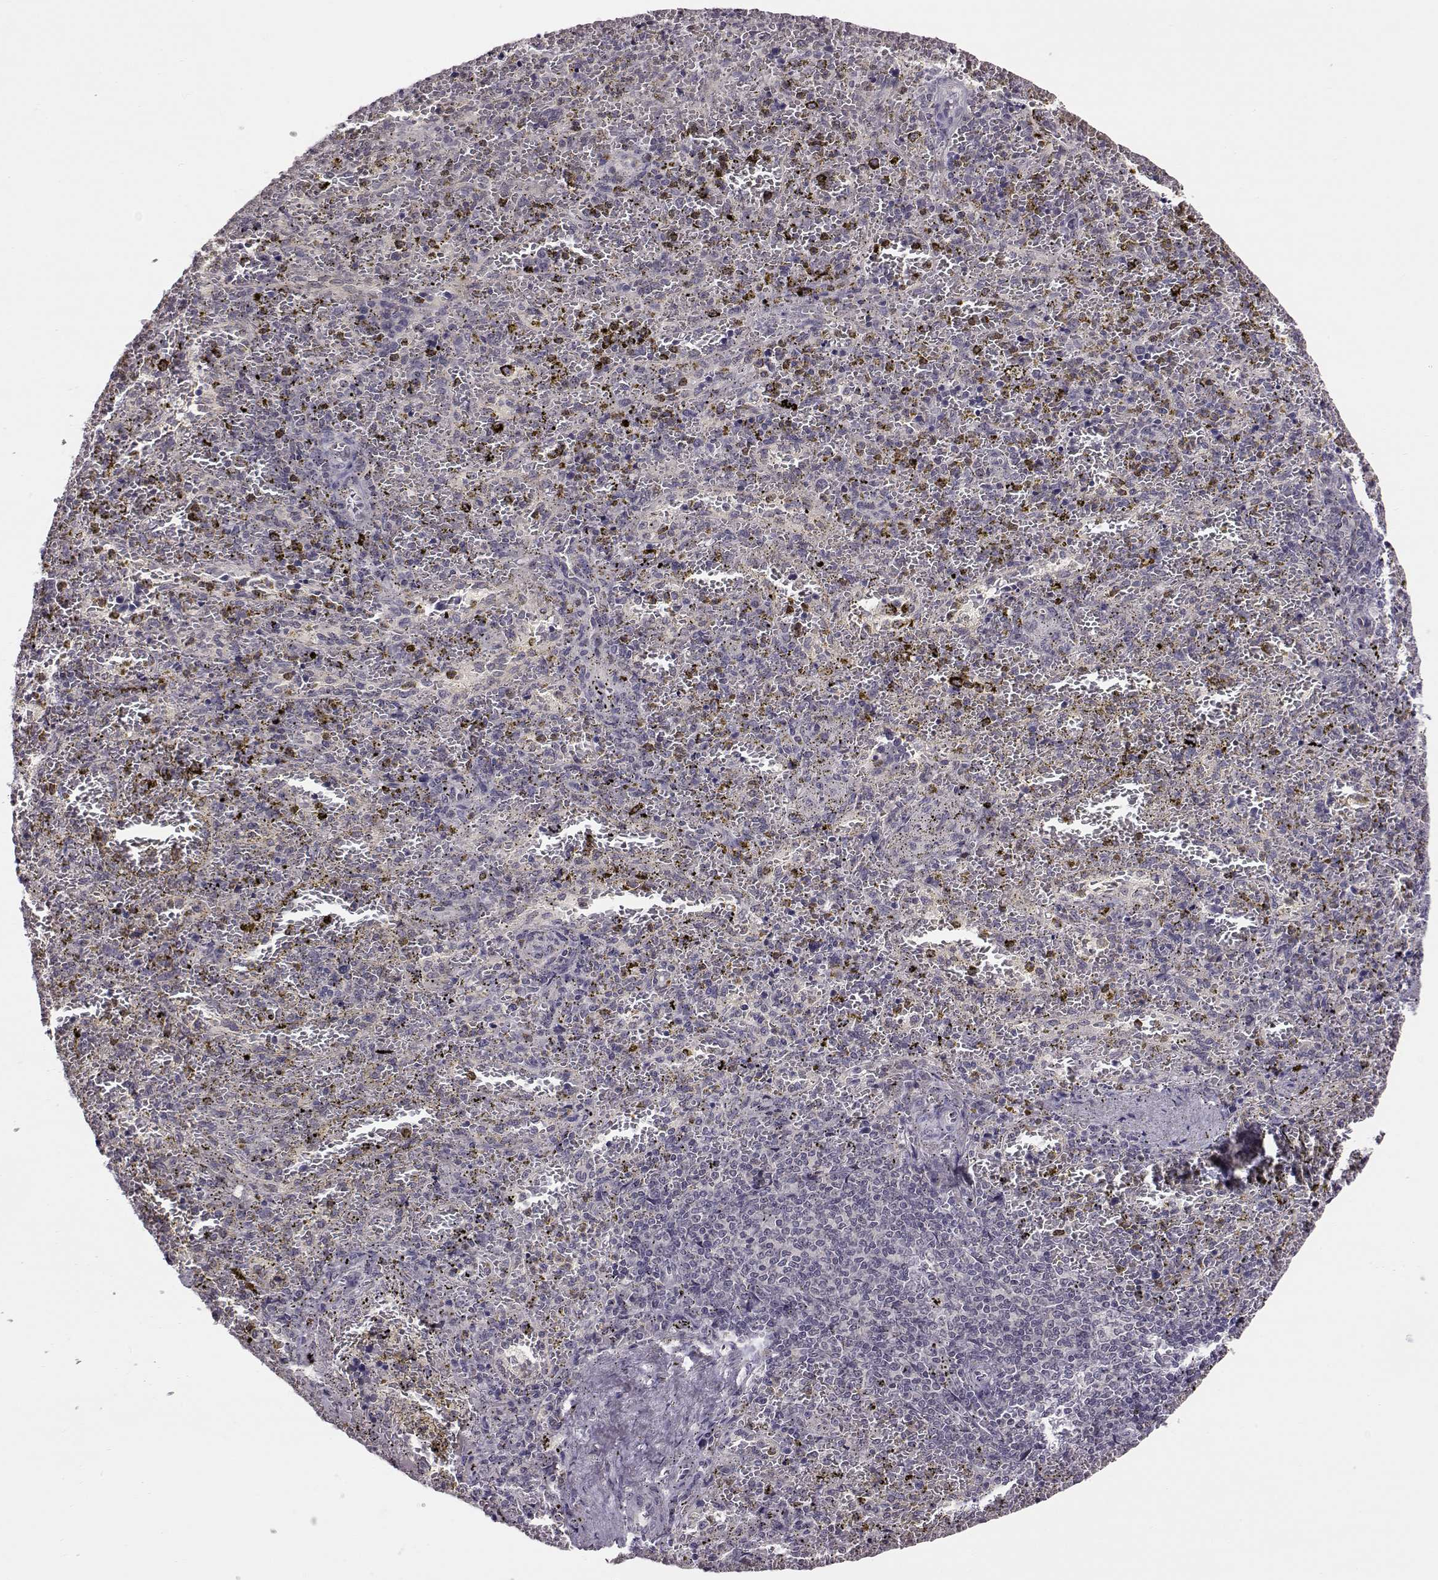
{"staining": {"intensity": "negative", "quantity": "none", "location": "none"}, "tissue": "spleen", "cell_type": "Cells in red pulp", "image_type": "normal", "snomed": [{"axis": "morphology", "description": "Normal tissue, NOS"}, {"axis": "topography", "description": "Spleen"}], "caption": "Immunohistochemical staining of unremarkable human spleen displays no significant staining in cells in red pulp.", "gene": "C10orf62", "patient": {"sex": "female", "age": 50}}